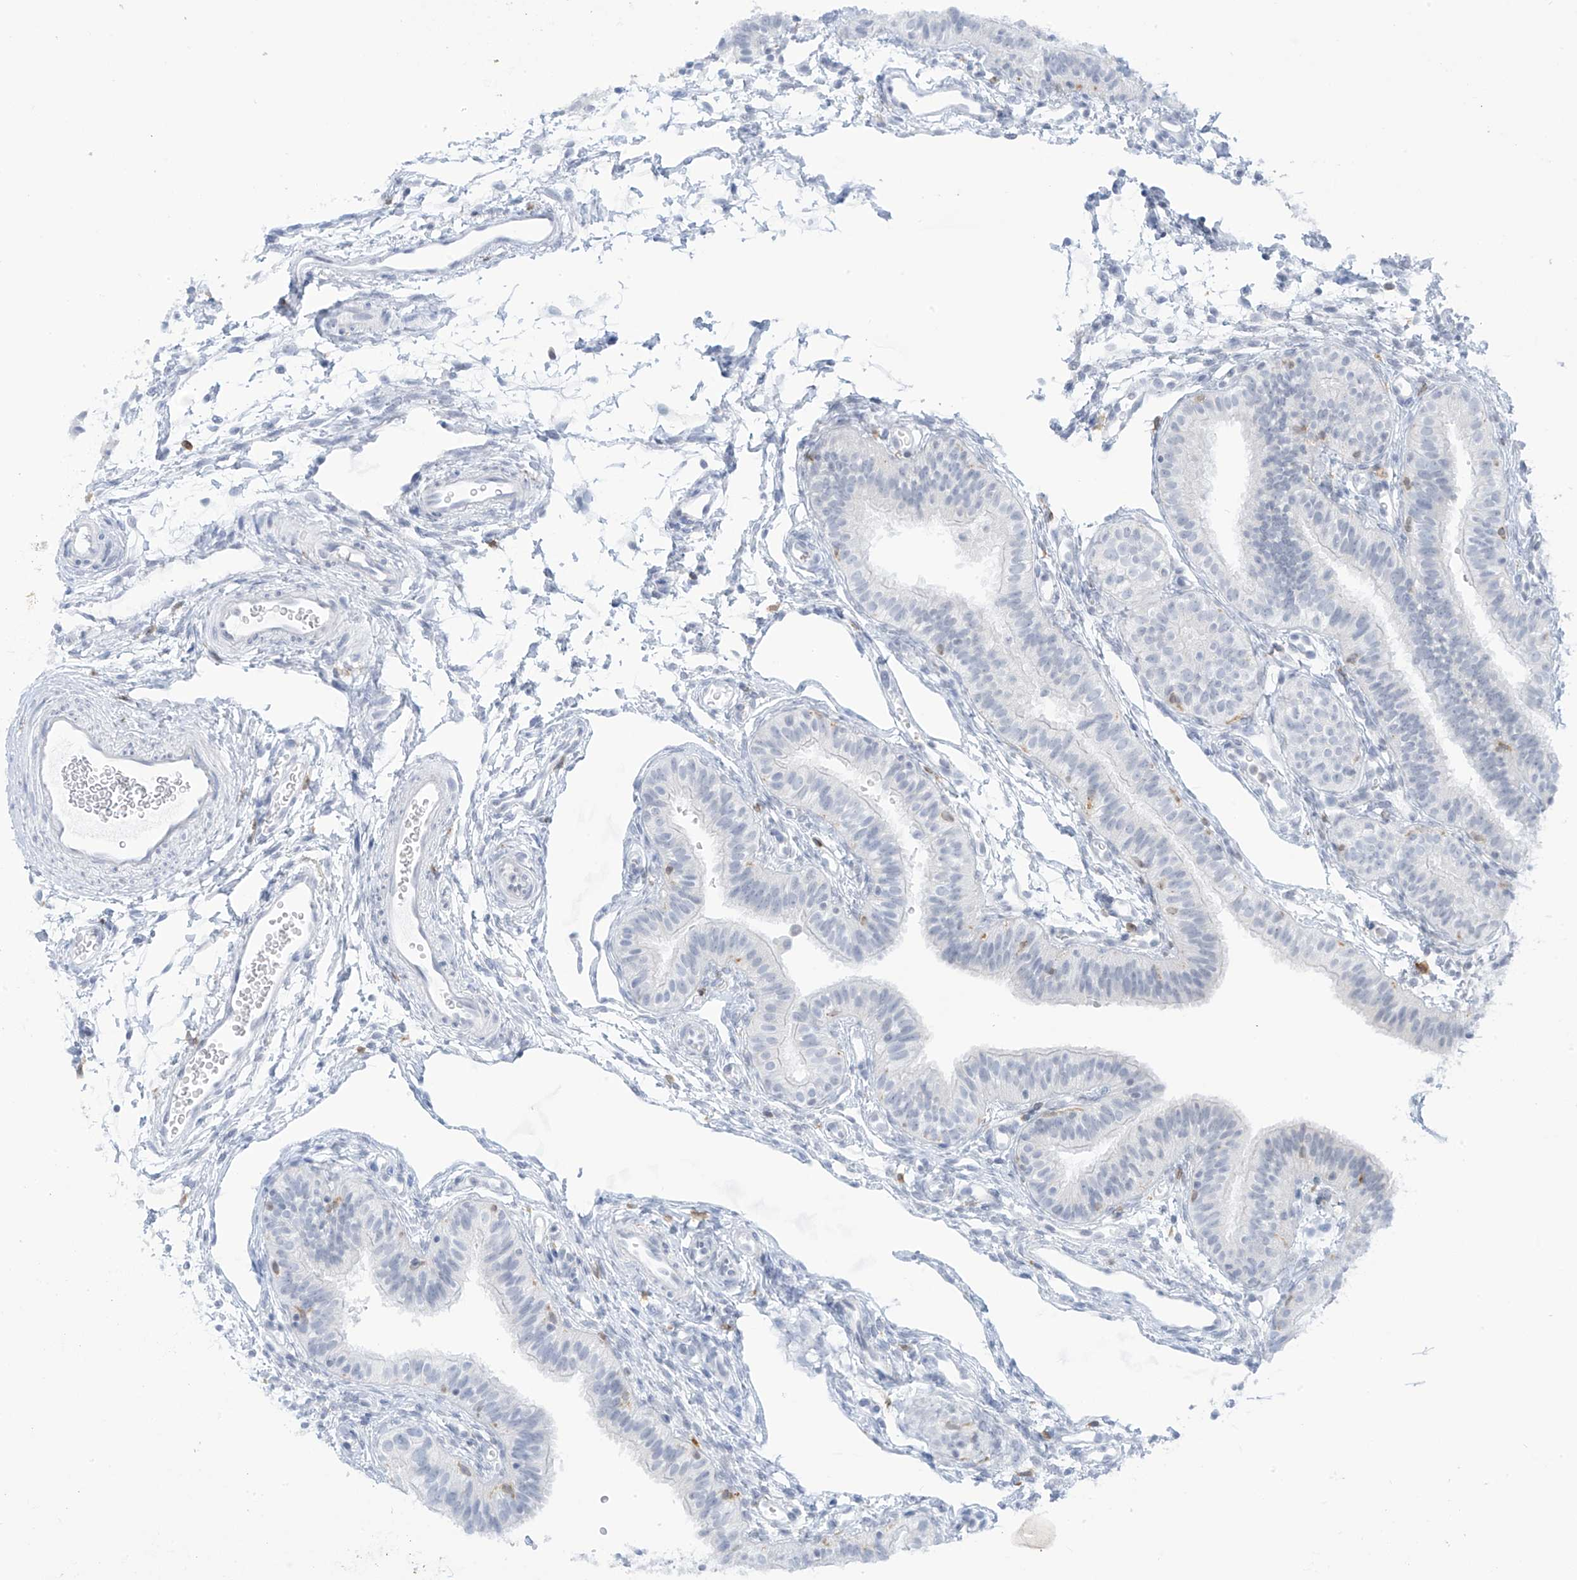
{"staining": {"intensity": "negative", "quantity": "none", "location": "none"}, "tissue": "fallopian tube", "cell_type": "Glandular cells", "image_type": "normal", "snomed": [{"axis": "morphology", "description": "Normal tissue, NOS"}, {"axis": "topography", "description": "Fallopian tube"}], "caption": "A histopathology image of human fallopian tube is negative for staining in glandular cells. The staining was performed using DAB (3,3'-diaminobenzidine) to visualize the protein expression in brown, while the nuclei were stained in blue with hematoxylin (Magnification: 20x).", "gene": "TBXAS1", "patient": {"sex": "female", "age": 35}}